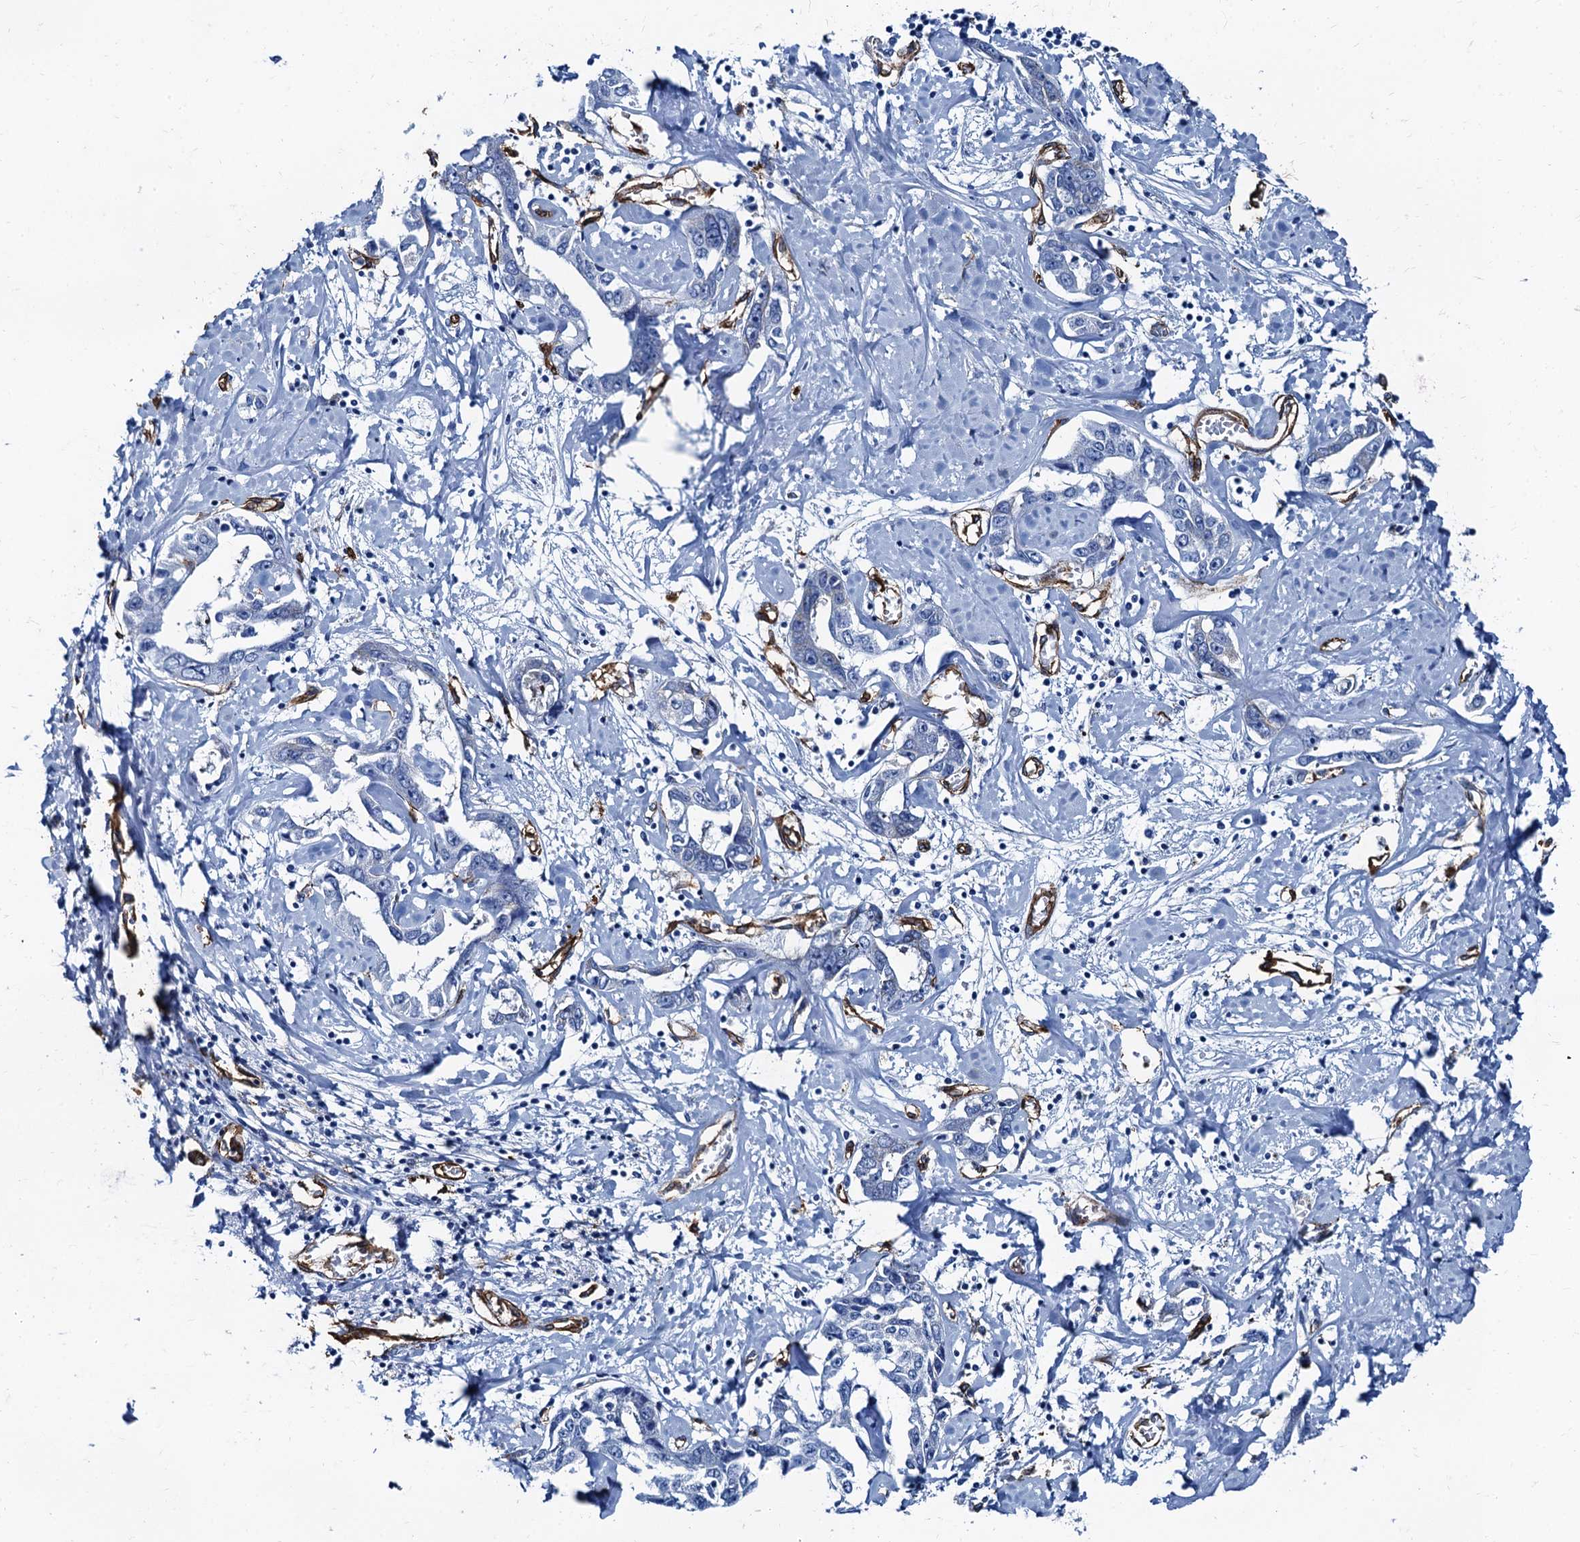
{"staining": {"intensity": "negative", "quantity": "none", "location": "none"}, "tissue": "liver cancer", "cell_type": "Tumor cells", "image_type": "cancer", "snomed": [{"axis": "morphology", "description": "Cholangiocarcinoma"}, {"axis": "topography", "description": "Liver"}], "caption": "The image reveals no staining of tumor cells in liver cholangiocarcinoma. Nuclei are stained in blue.", "gene": "CAVIN2", "patient": {"sex": "male", "age": 59}}